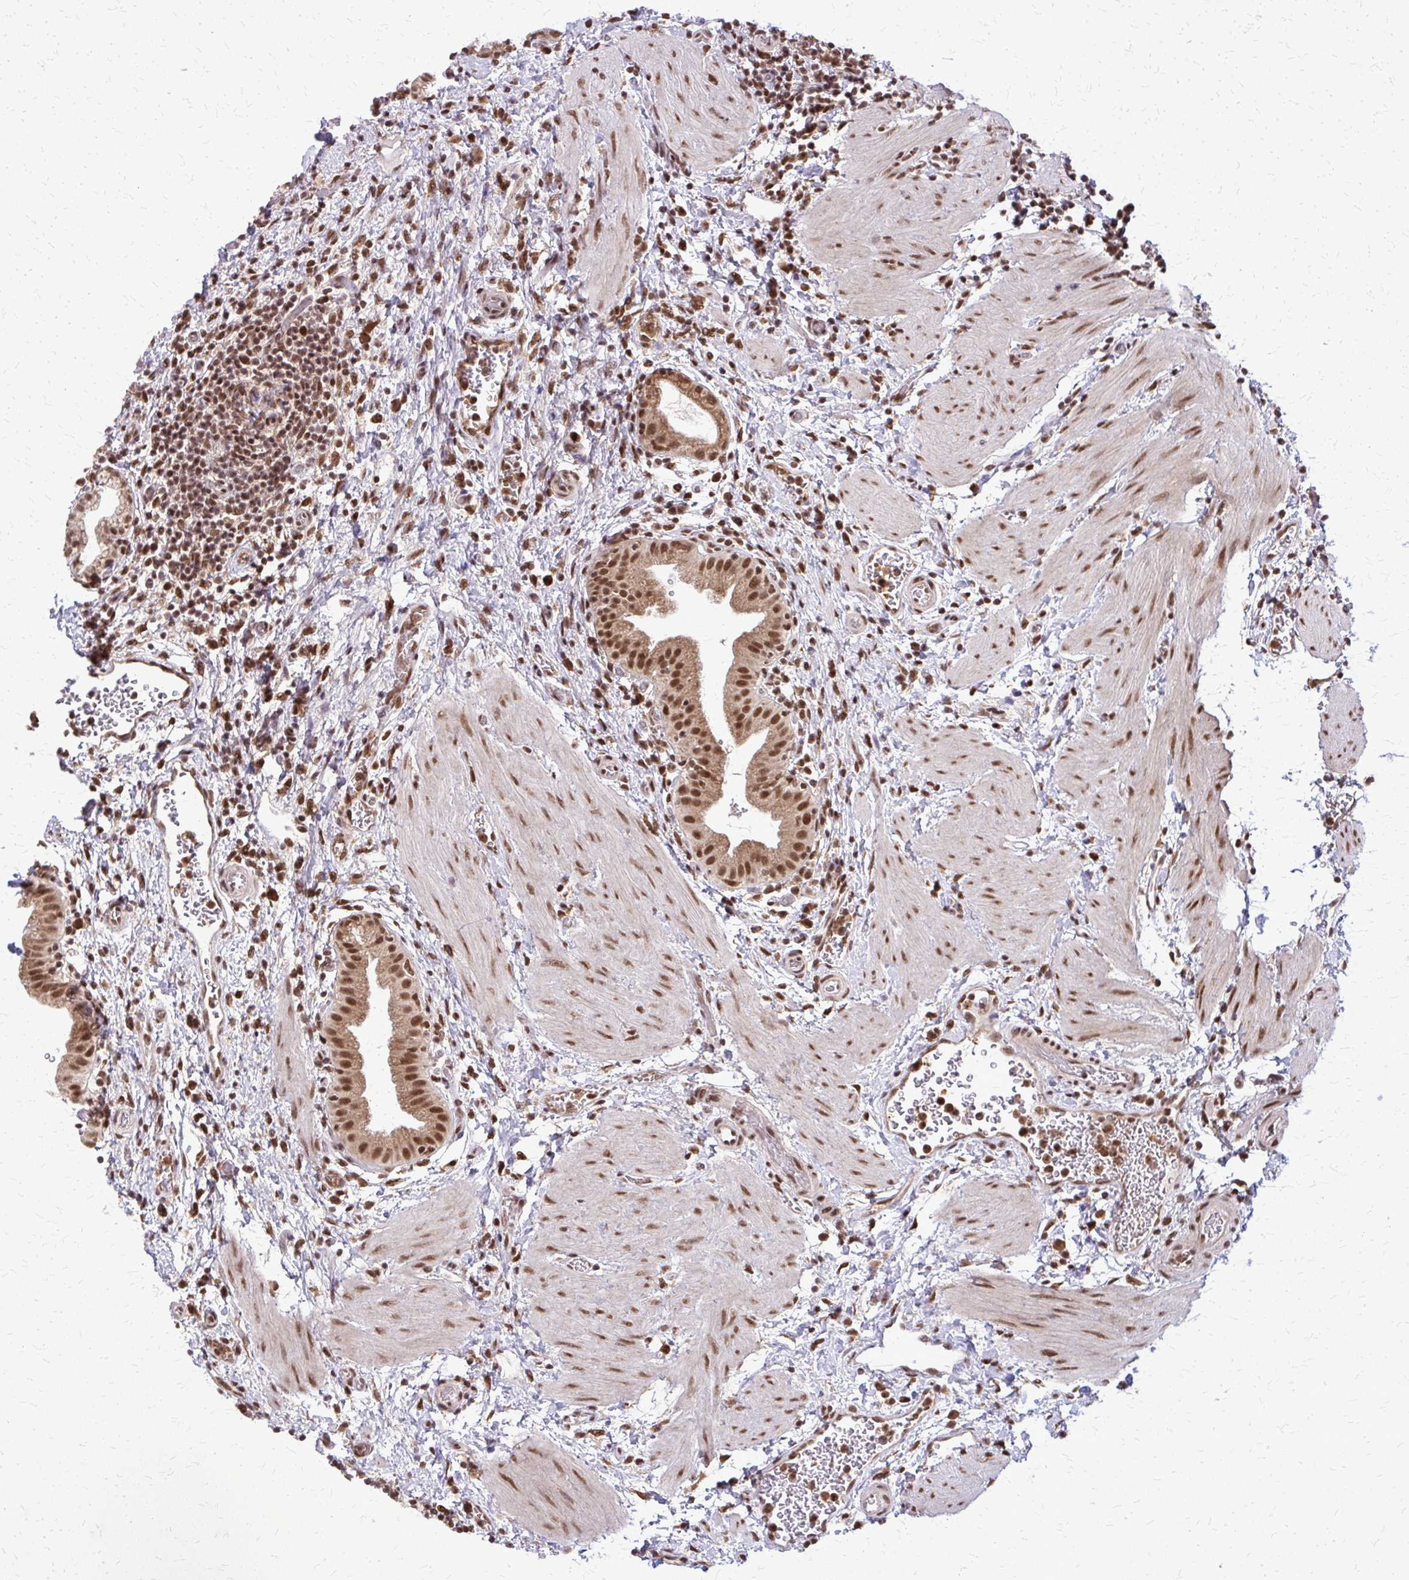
{"staining": {"intensity": "strong", "quantity": ">75%", "location": "nuclear"}, "tissue": "gallbladder", "cell_type": "Glandular cells", "image_type": "normal", "snomed": [{"axis": "morphology", "description": "Normal tissue, NOS"}, {"axis": "topography", "description": "Gallbladder"}], "caption": "Protein staining by immunohistochemistry exhibits strong nuclear expression in about >75% of glandular cells in normal gallbladder. The protein of interest is stained brown, and the nuclei are stained in blue (DAB IHC with brightfield microscopy, high magnification).", "gene": "HDAC3", "patient": {"sex": "male", "age": 26}}